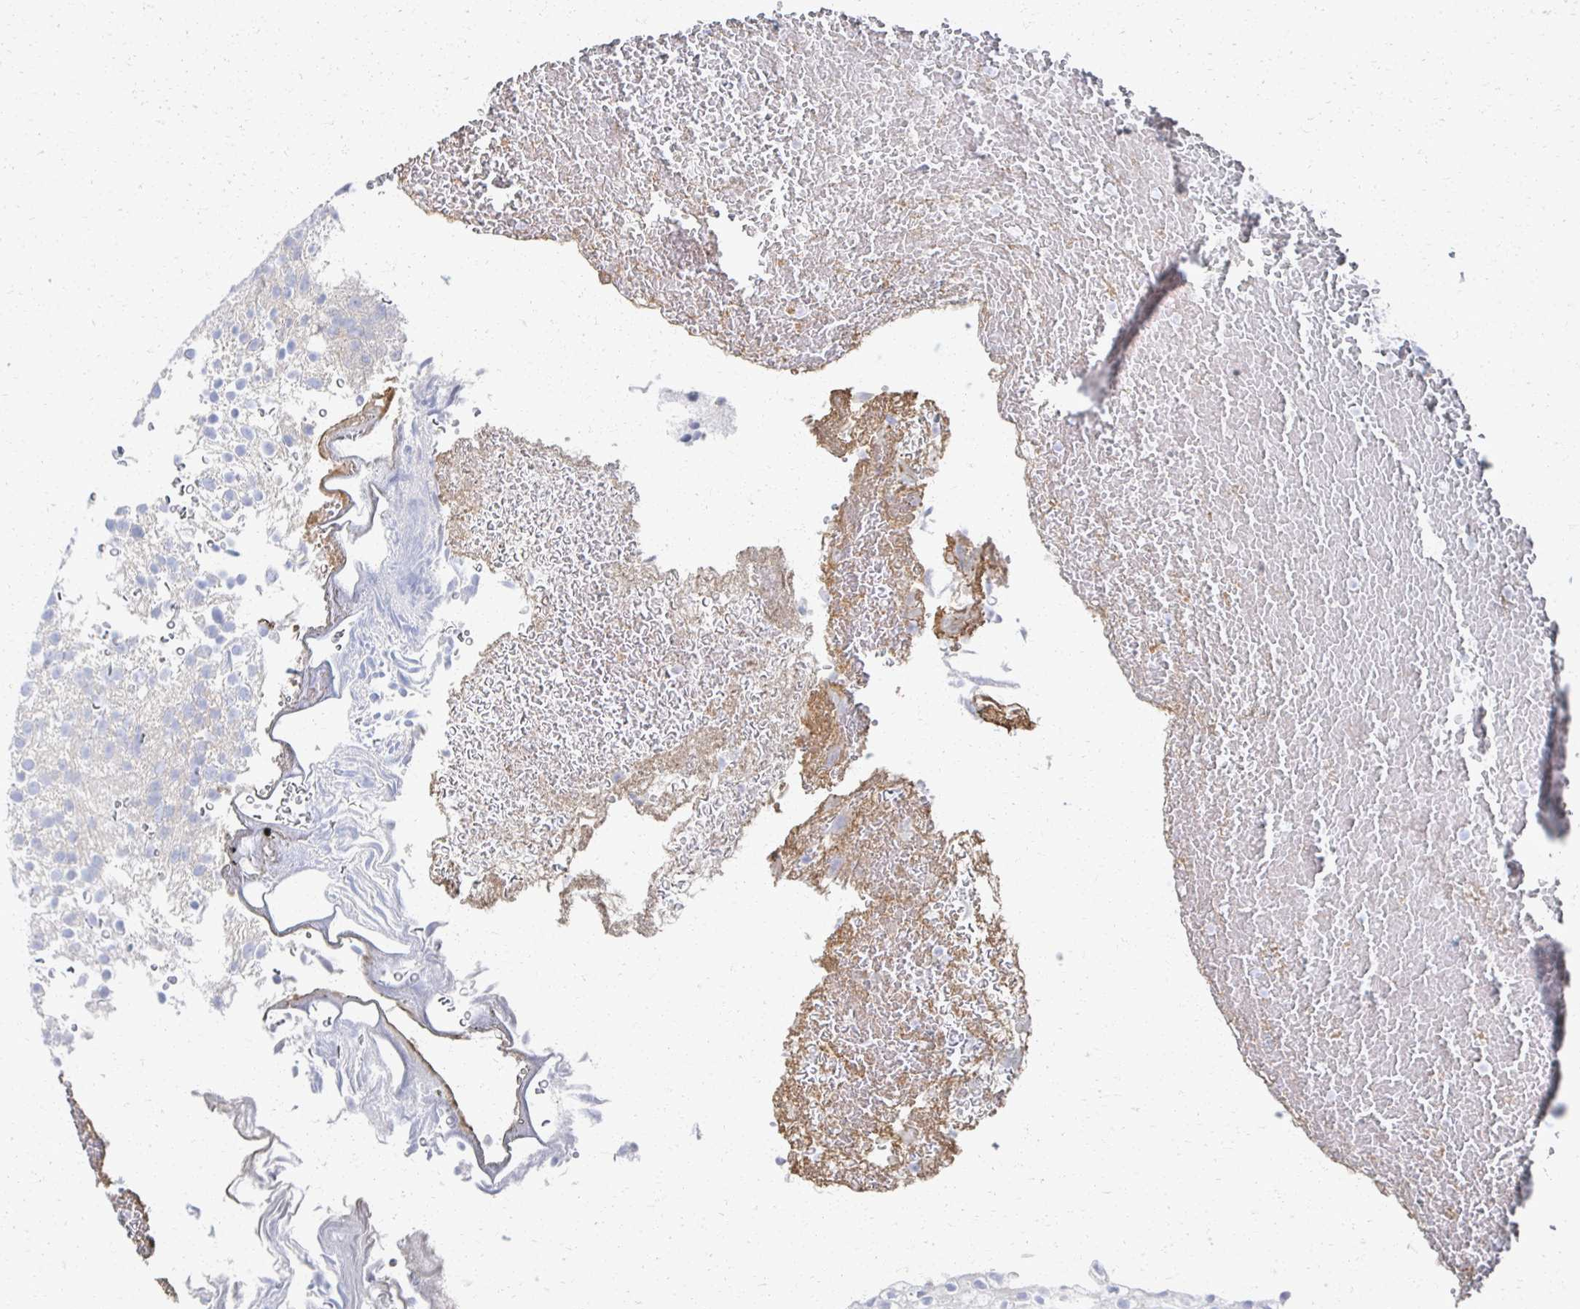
{"staining": {"intensity": "negative", "quantity": "none", "location": "none"}, "tissue": "urothelial cancer", "cell_type": "Tumor cells", "image_type": "cancer", "snomed": [{"axis": "morphology", "description": "Urothelial carcinoma, Low grade"}, {"axis": "topography", "description": "Urinary bladder"}], "caption": "This micrograph is of urothelial cancer stained with IHC to label a protein in brown with the nuclei are counter-stained blue. There is no positivity in tumor cells.", "gene": "PRR20A", "patient": {"sex": "male", "age": 78}}